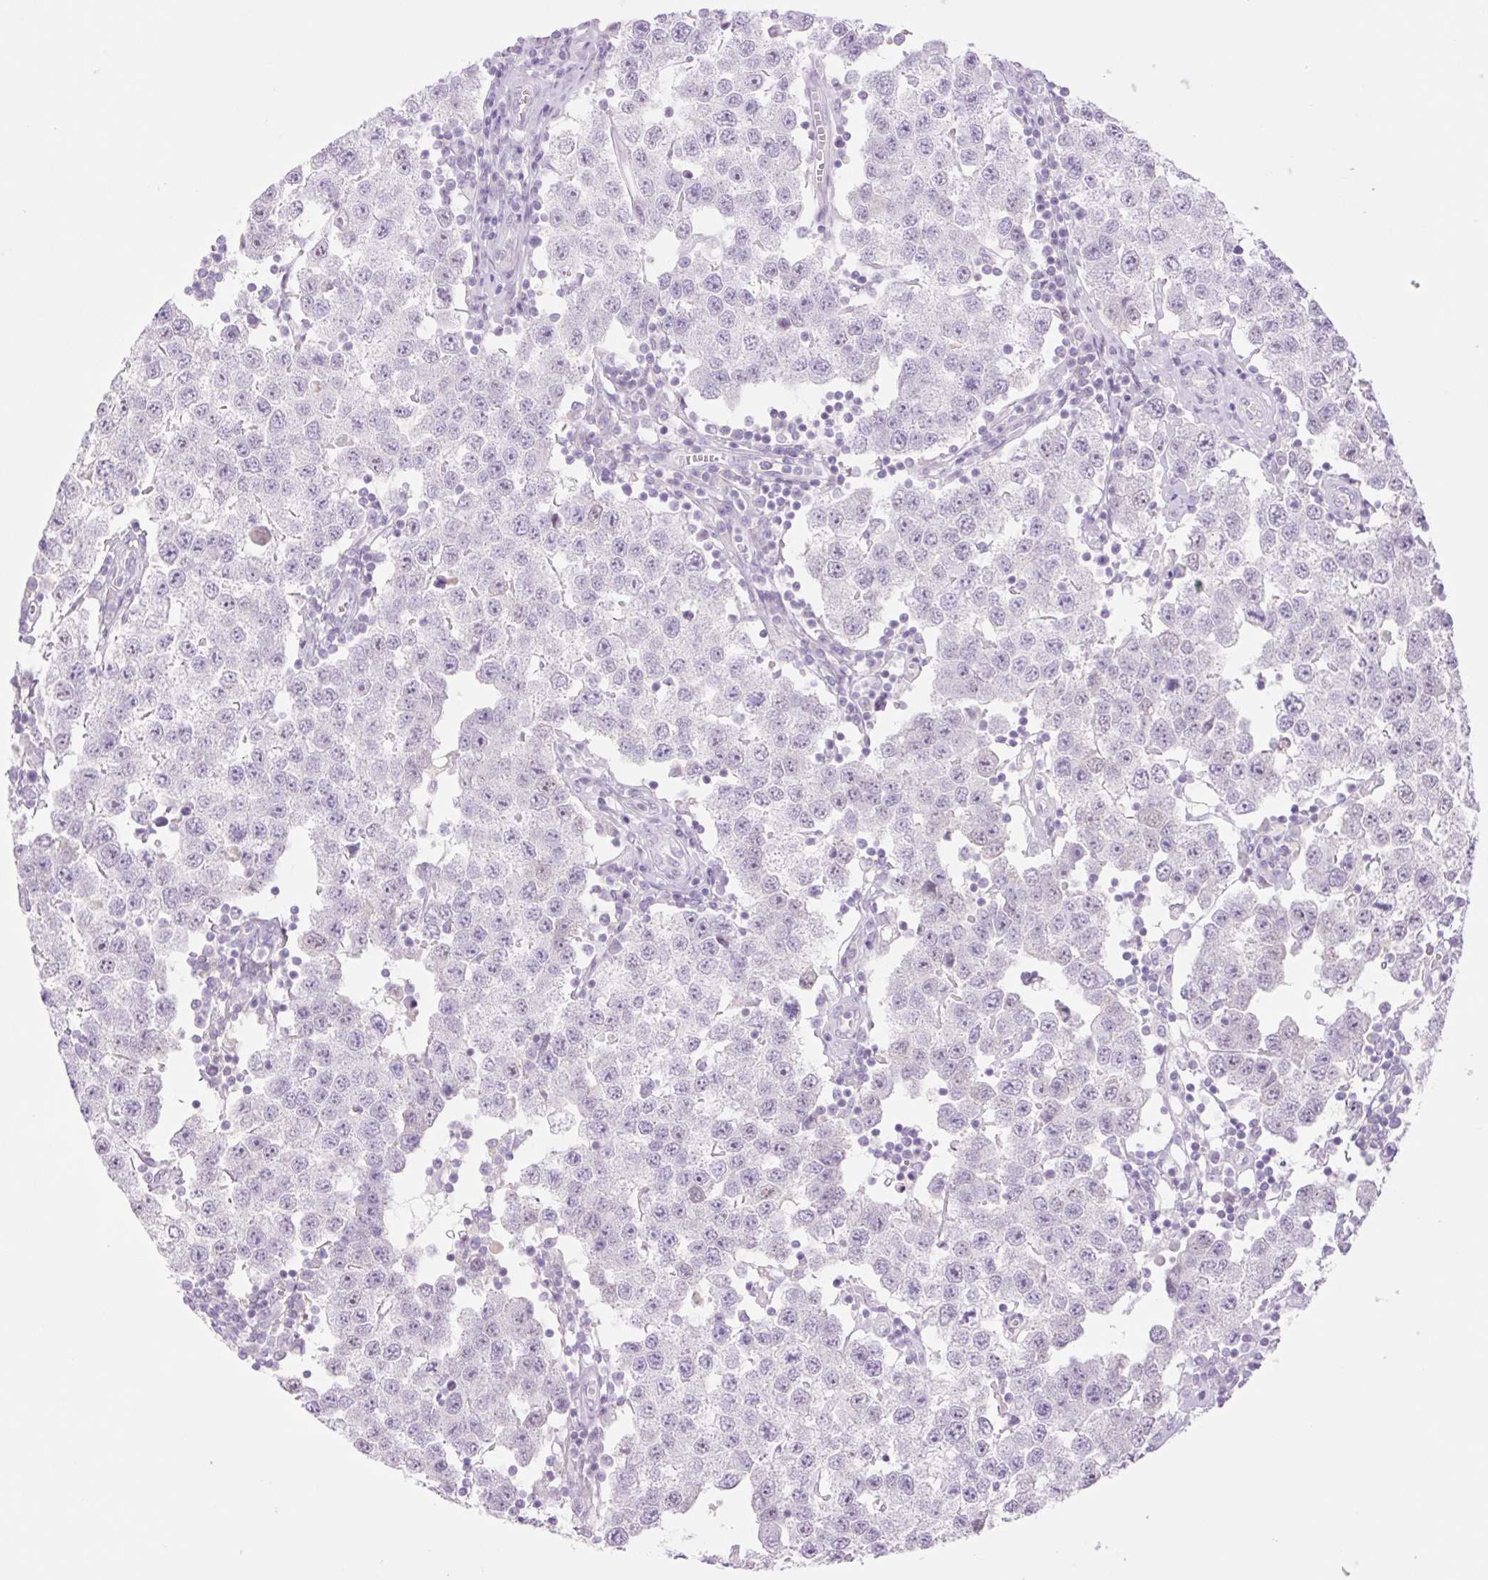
{"staining": {"intensity": "negative", "quantity": "none", "location": "none"}, "tissue": "testis cancer", "cell_type": "Tumor cells", "image_type": "cancer", "snomed": [{"axis": "morphology", "description": "Seminoma, NOS"}, {"axis": "topography", "description": "Testis"}], "caption": "This micrograph is of testis cancer (seminoma) stained with immunohistochemistry (IHC) to label a protein in brown with the nuclei are counter-stained blue. There is no staining in tumor cells.", "gene": "TBX15", "patient": {"sex": "male", "age": 34}}